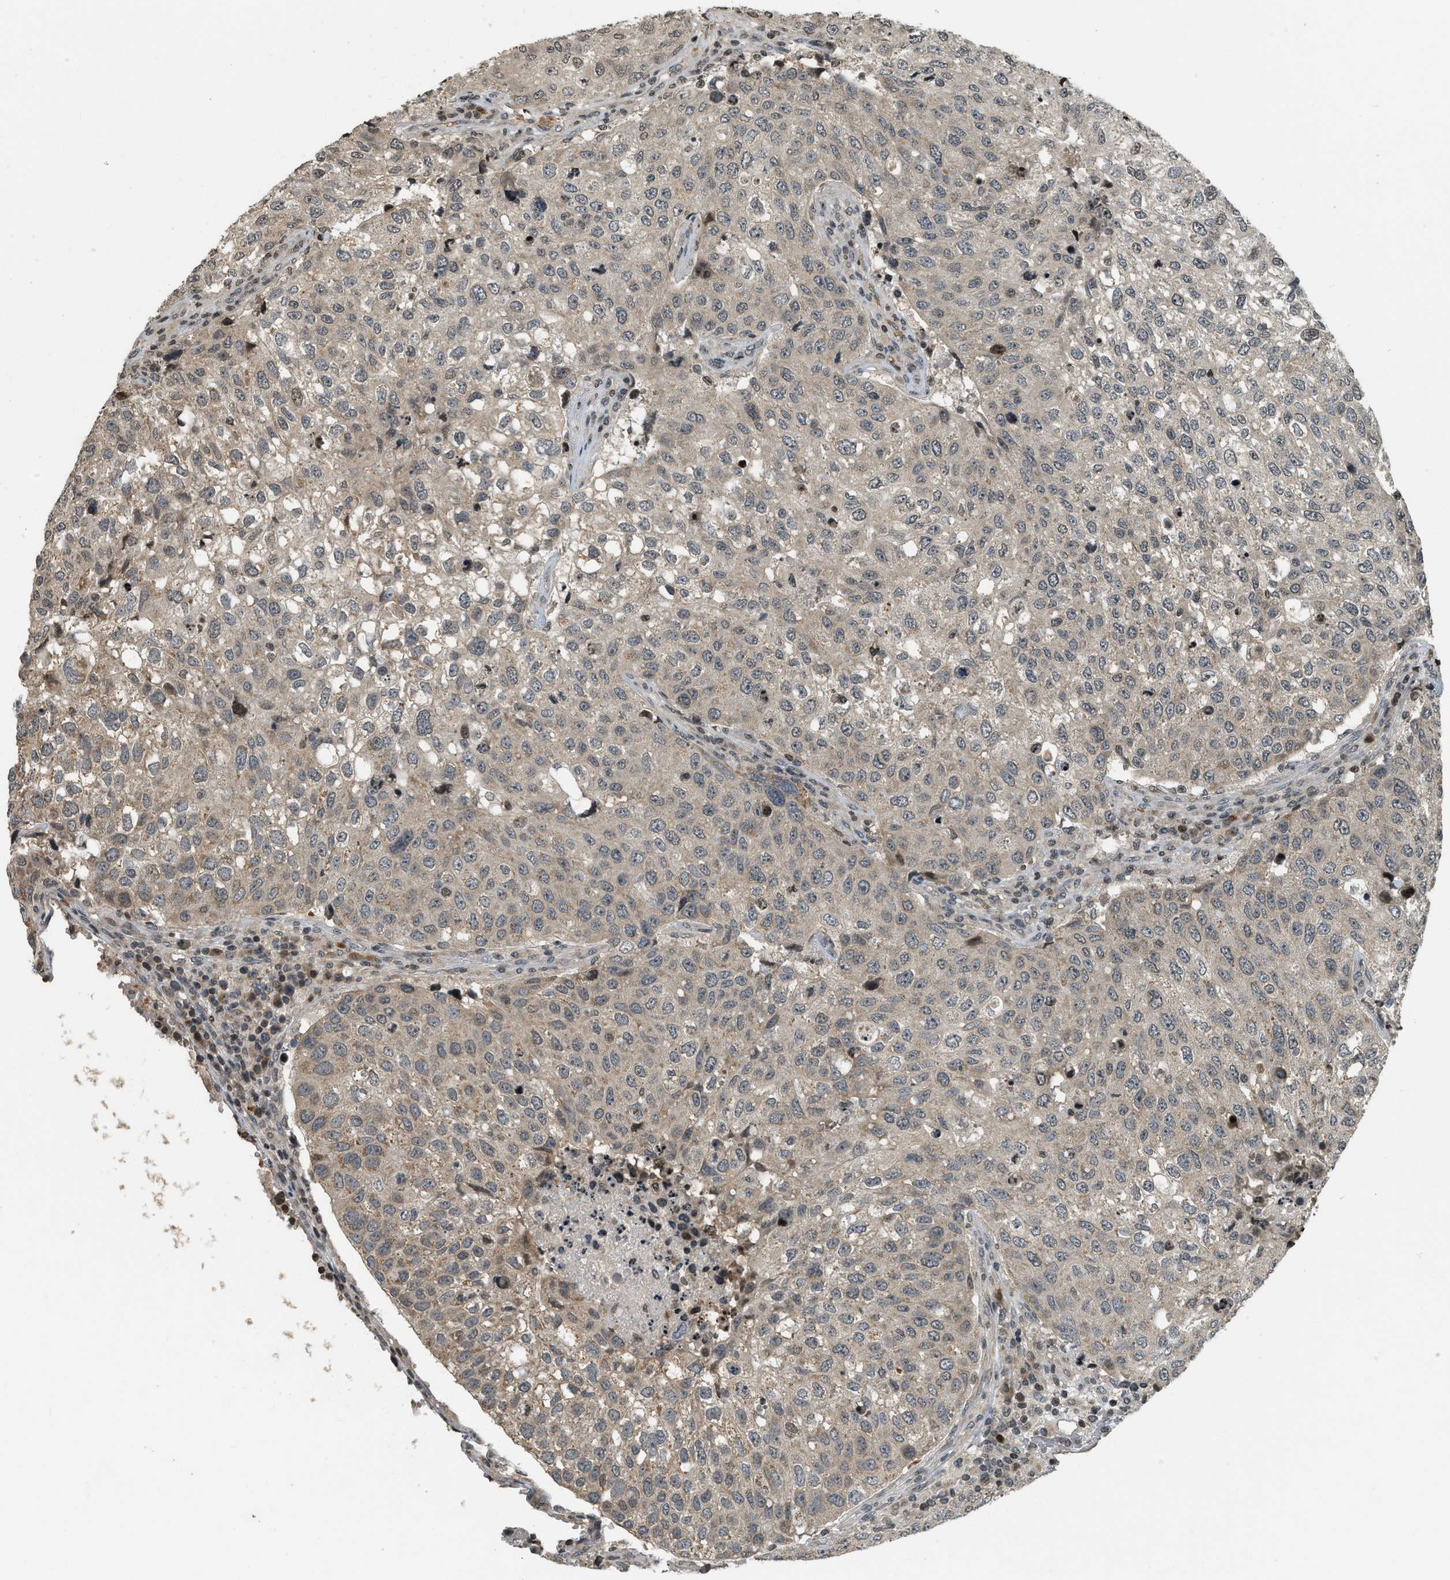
{"staining": {"intensity": "weak", "quantity": ">75%", "location": "cytoplasmic/membranous,nuclear"}, "tissue": "urothelial cancer", "cell_type": "Tumor cells", "image_type": "cancer", "snomed": [{"axis": "morphology", "description": "Urothelial carcinoma, High grade"}, {"axis": "topography", "description": "Lymph node"}, {"axis": "topography", "description": "Urinary bladder"}], "caption": "Protein expression analysis of urothelial carcinoma (high-grade) demonstrates weak cytoplasmic/membranous and nuclear staining in approximately >75% of tumor cells. The protein of interest is stained brown, and the nuclei are stained in blue (DAB (3,3'-diaminobenzidine) IHC with brightfield microscopy, high magnification).", "gene": "SIAH1", "patient": {"sex": "male", "age": 51}}